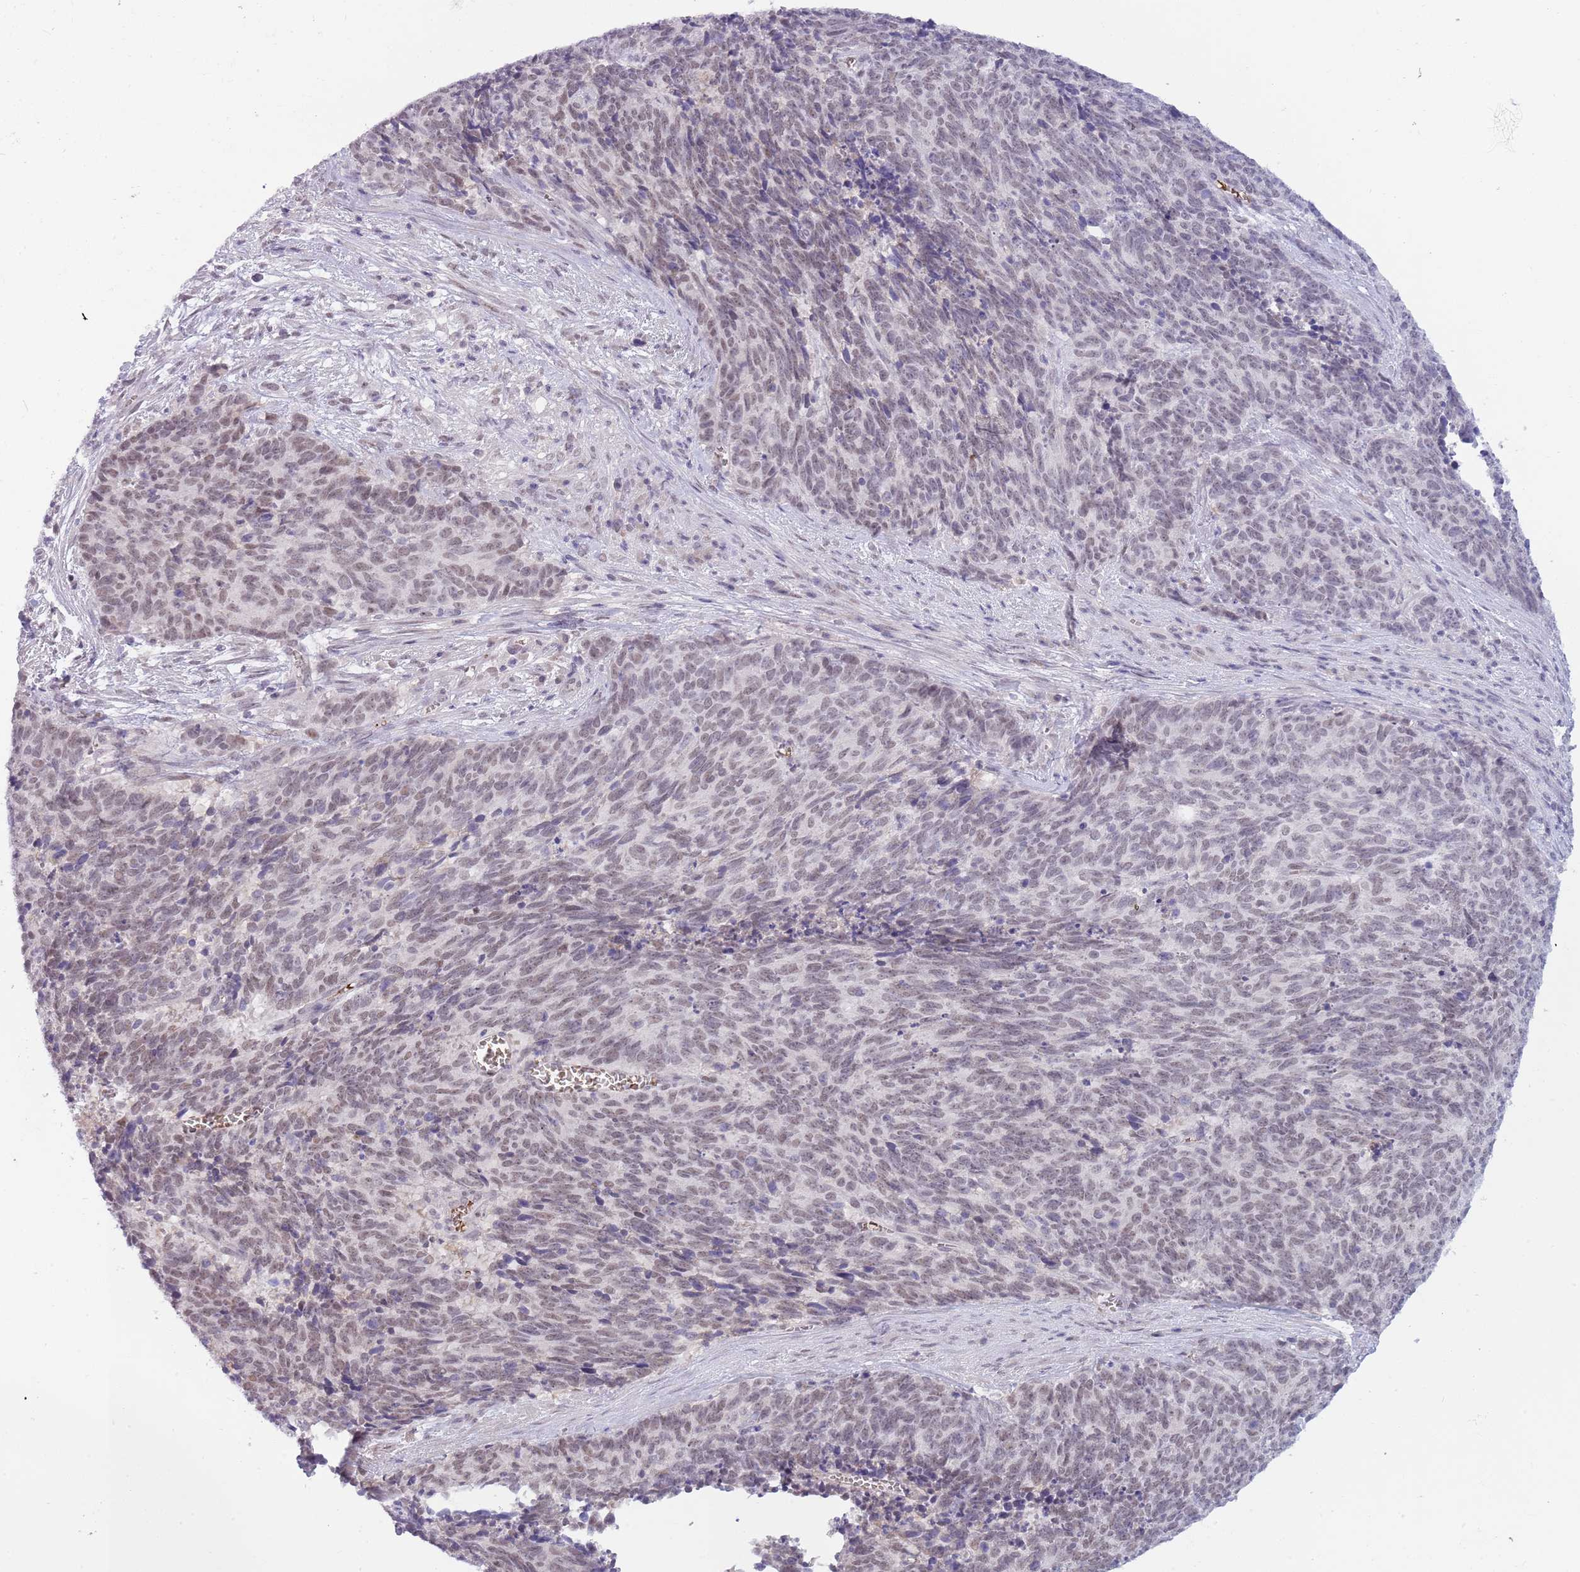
{"staining": {"intensity": "weak", "quantity": ">75%", "location": "nuclear"}, "tissue": "cervical cancer", "cell_type": "Tumor cells", "image_type": "cancer", "snomed": [{"axis": "morphology", "description": "Squamous cell carcinoma, NOS"}, {"axis": "topography", "description": "Cervix"}], "caption": "Protein expression analysis of human cervical cancer (squamous cell carcinoma) reveals weak nuclear positivity in approximately >75% of tumor cells.", "gene": "LYPD6B", "patient": {"sex": "female", "age": 29}}